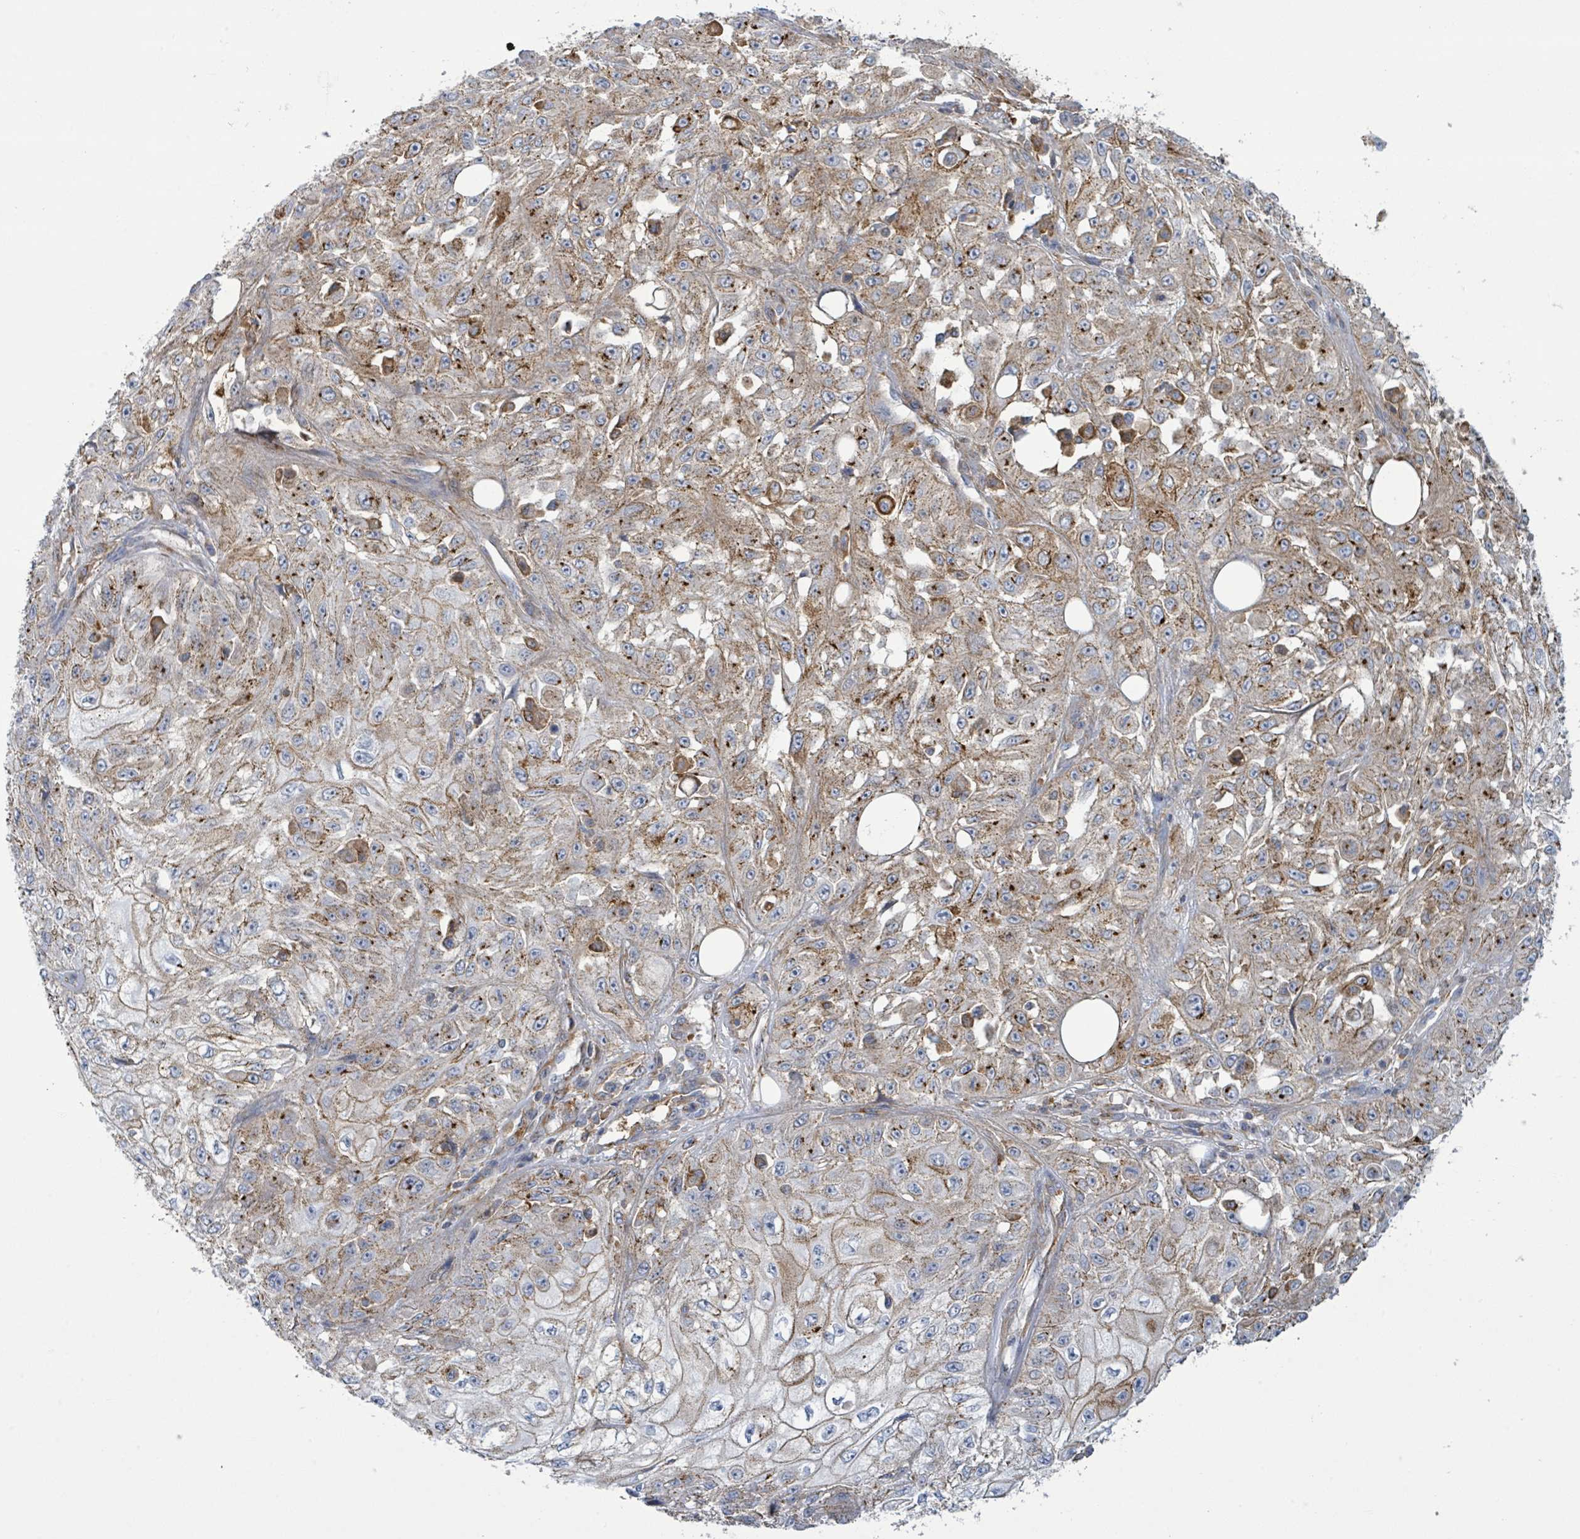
{"staining": {"intensity": "moderate", "quantity": "25%-75%", "location": "cytoplasmic/membranous"}, "tissue": "skin cancer", "cell_type": "Tumor cells", "image_type": "cancer", "snomed": [{"axis": "morphology", "description": "Squamous cell carcinoma, NOS"}, {"axis": "morphology", "description": "Squamous cell carcinoma, metastatic, NOS"}, {"axis": "topography", "description": "Skin"}, {"axis": "topography", "description": "Lymph node"}], "caption": "Tumor cells display moderate cytoplasmic/membranous expression in approximately 25%-75% of cells in metastatic squamous cell carcinoma (skin). Nuclei are stained in blue.", "gene": "EGFL7", "patient": {"sex": "male", "age": 75}}